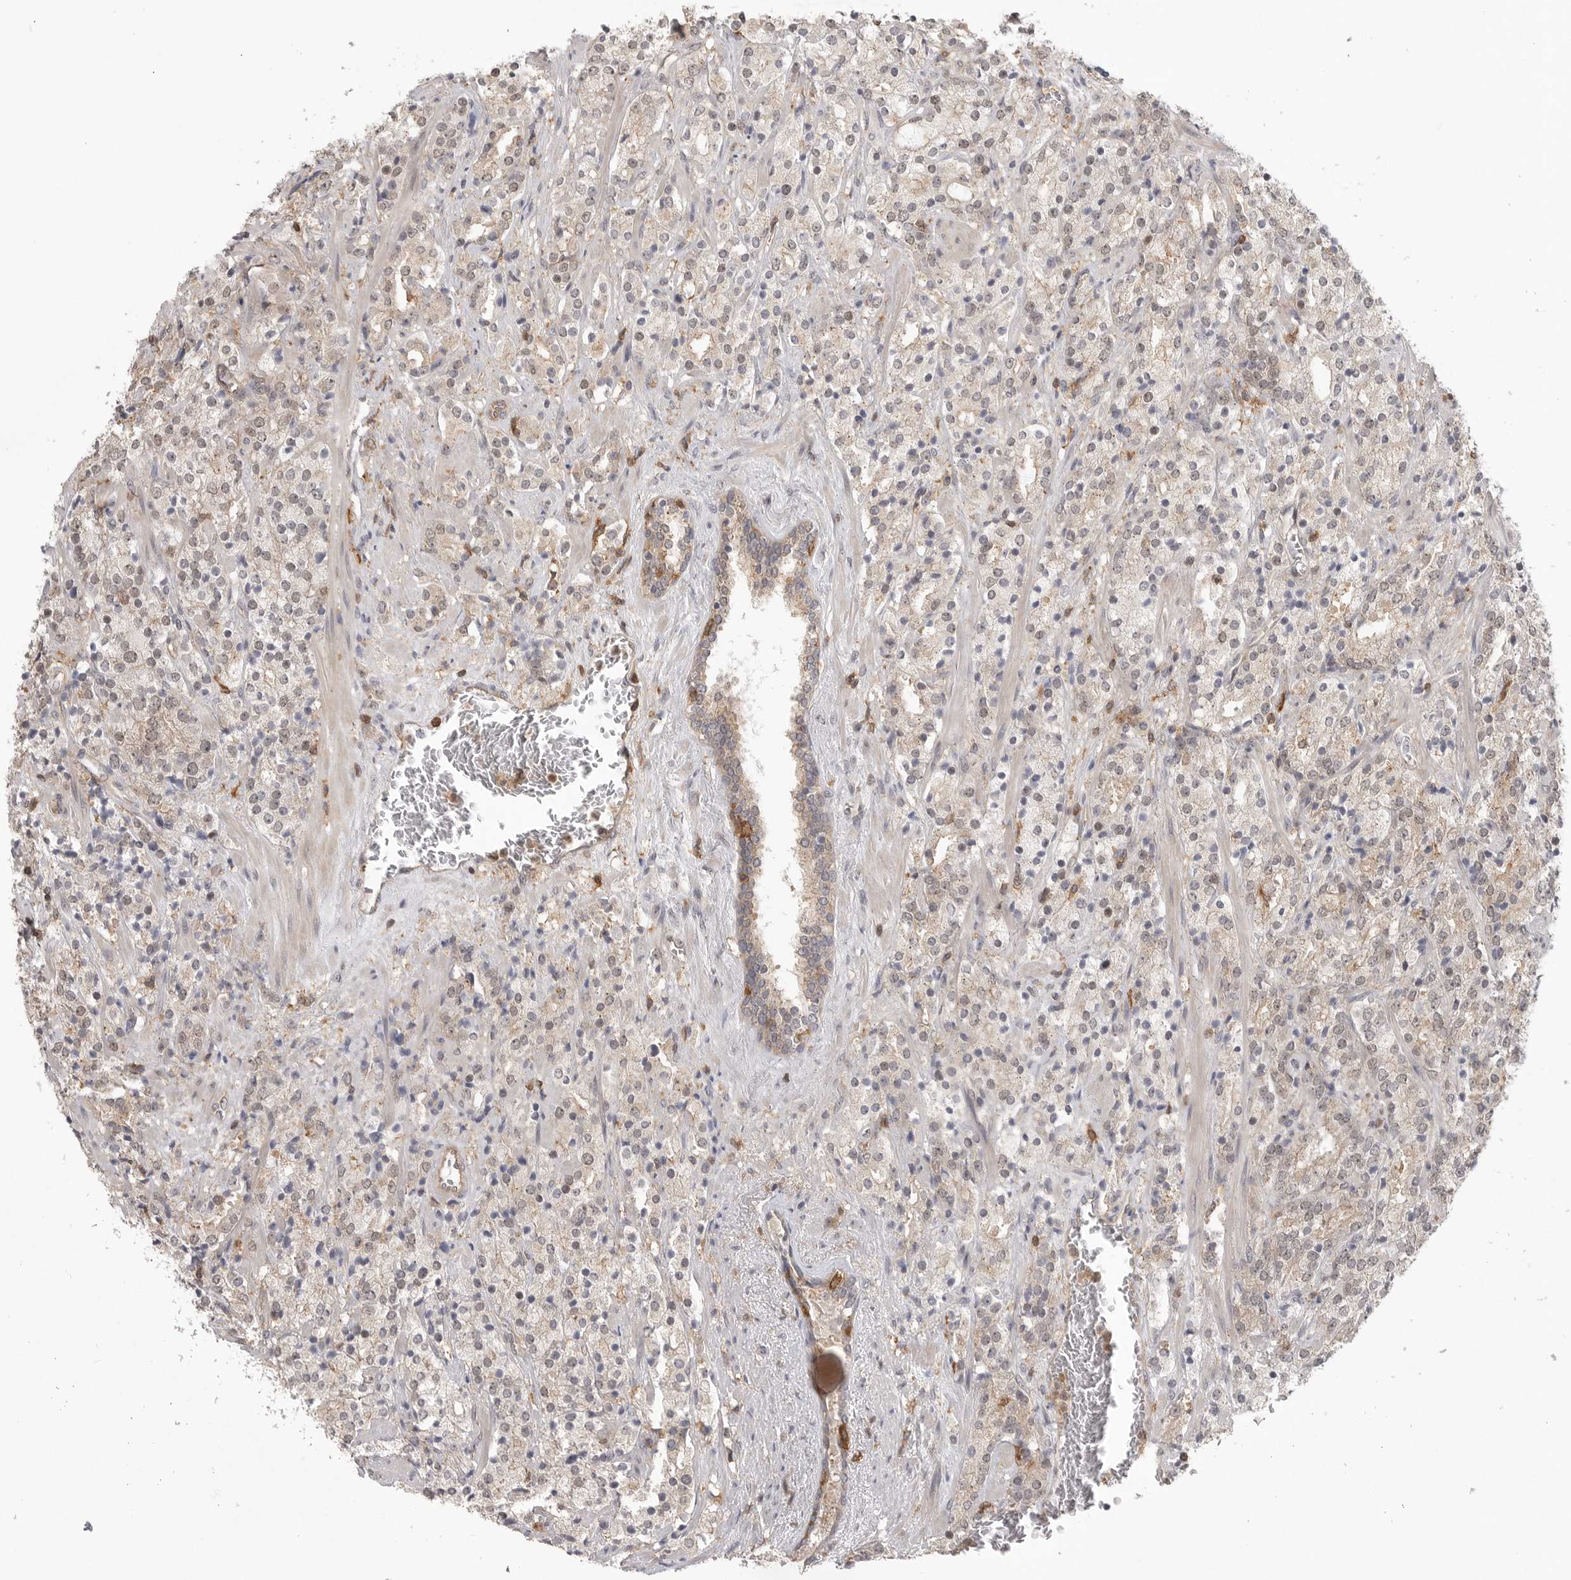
{"staining": {"intensity": "negative", "quantity": "none", "location": "none"}, "tissue": "prostate cancer", "cell_type": "Tumor cells", "image_type": "cancer", "snomed": [{"axis": "morphology", "description": "Adenocarcinoma, High grade"}, {"axis": "topography", "description": "Prostate"}], "caption": "Micrograph shows no protein positivity in tumor cells of prostate cancer tissue.", "gene": "DBNL", "patient": {"sex": "male", "age": 71}}